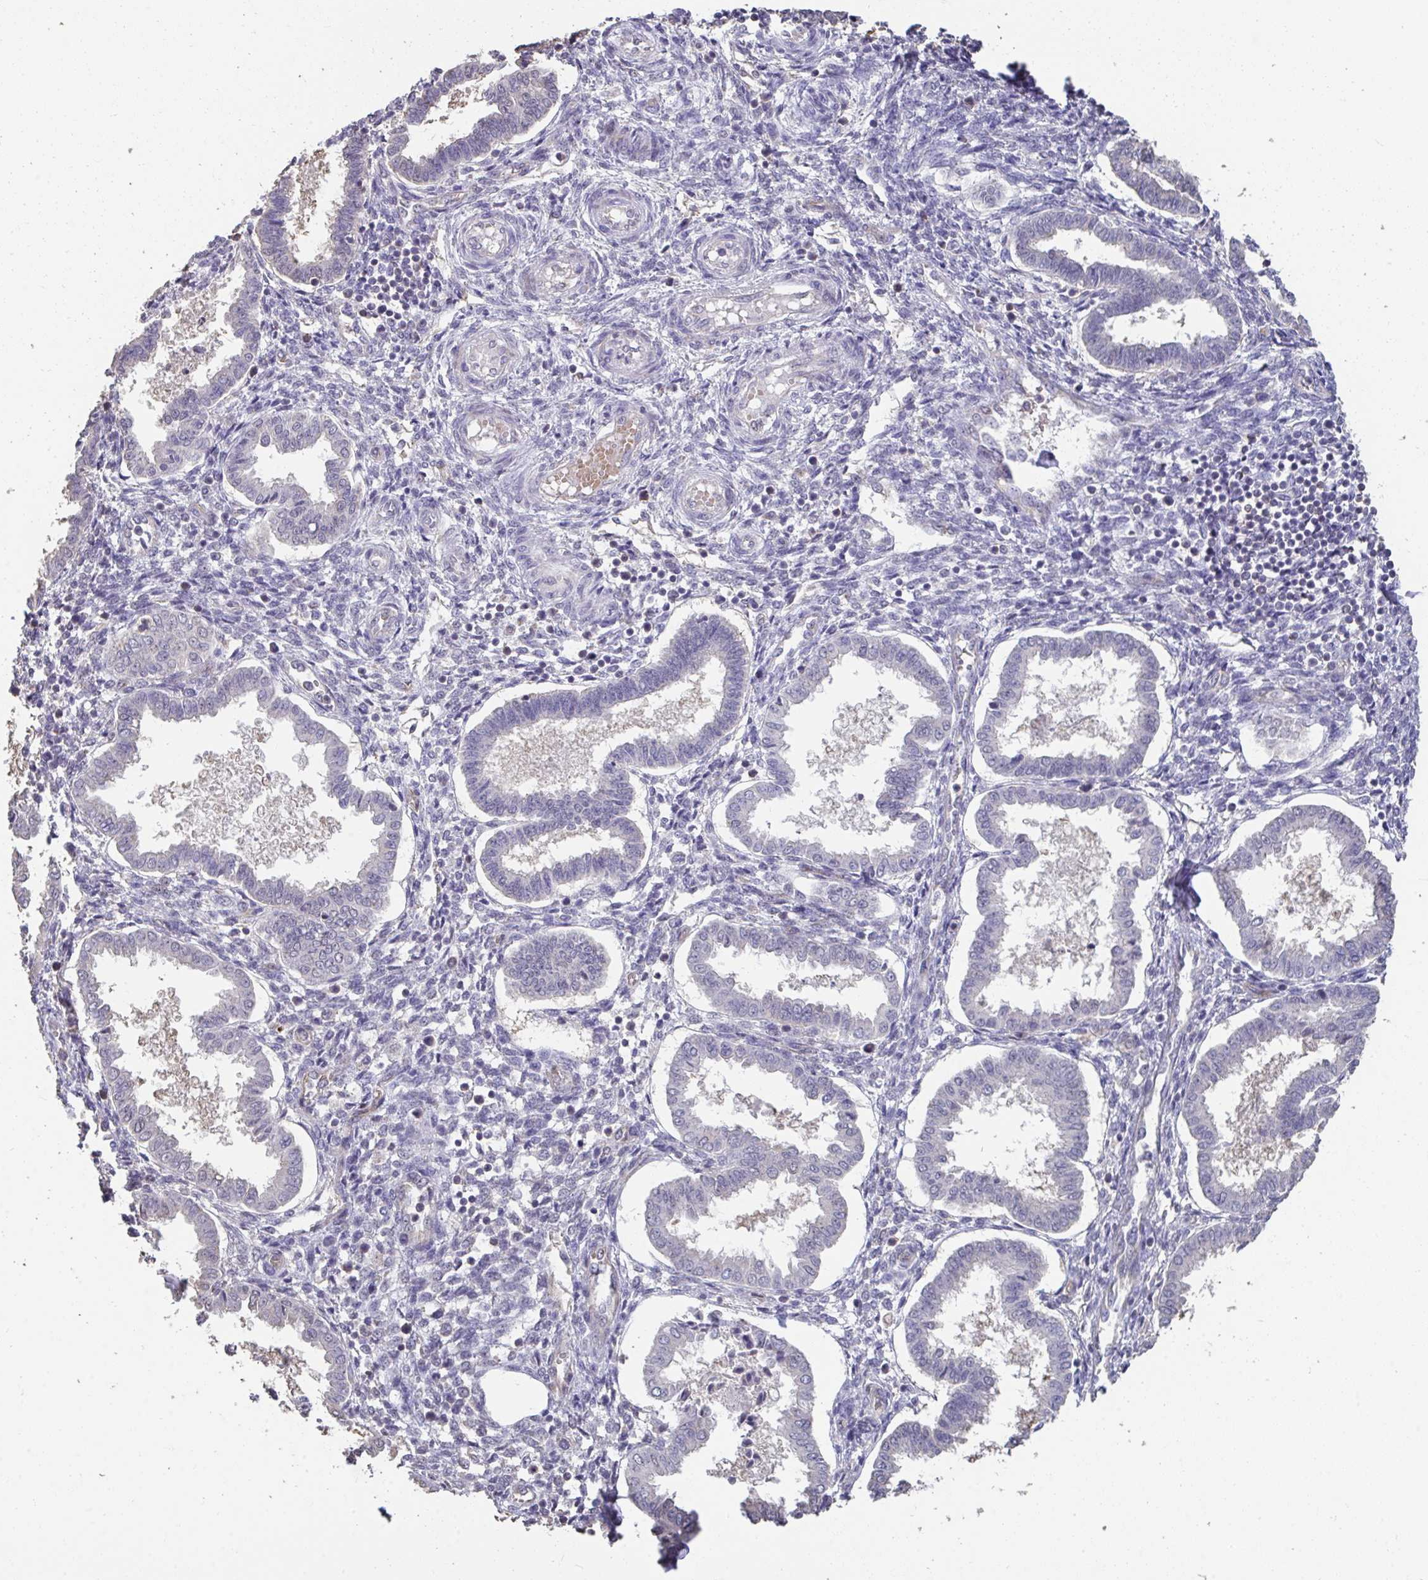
{"staining": {"intensity": "moderate", "quantity": "<25%", "location": "nuclear"}, "tissue": "endometrium", "cell_type": "Cells in endometrial stroma", "image_type": "normal", "snomed": [{"axis": "morphology", "description": "Normal tissue, NOS"}, {"axis": "topography", "description": "Endometrium"}], "caption": "Normal endometrium displays moderate nuclear positivity in approximately <25% of cells in endometrial stroma.", "gene": "SENP3", "patient": {"sex": "female", "age": 24}}